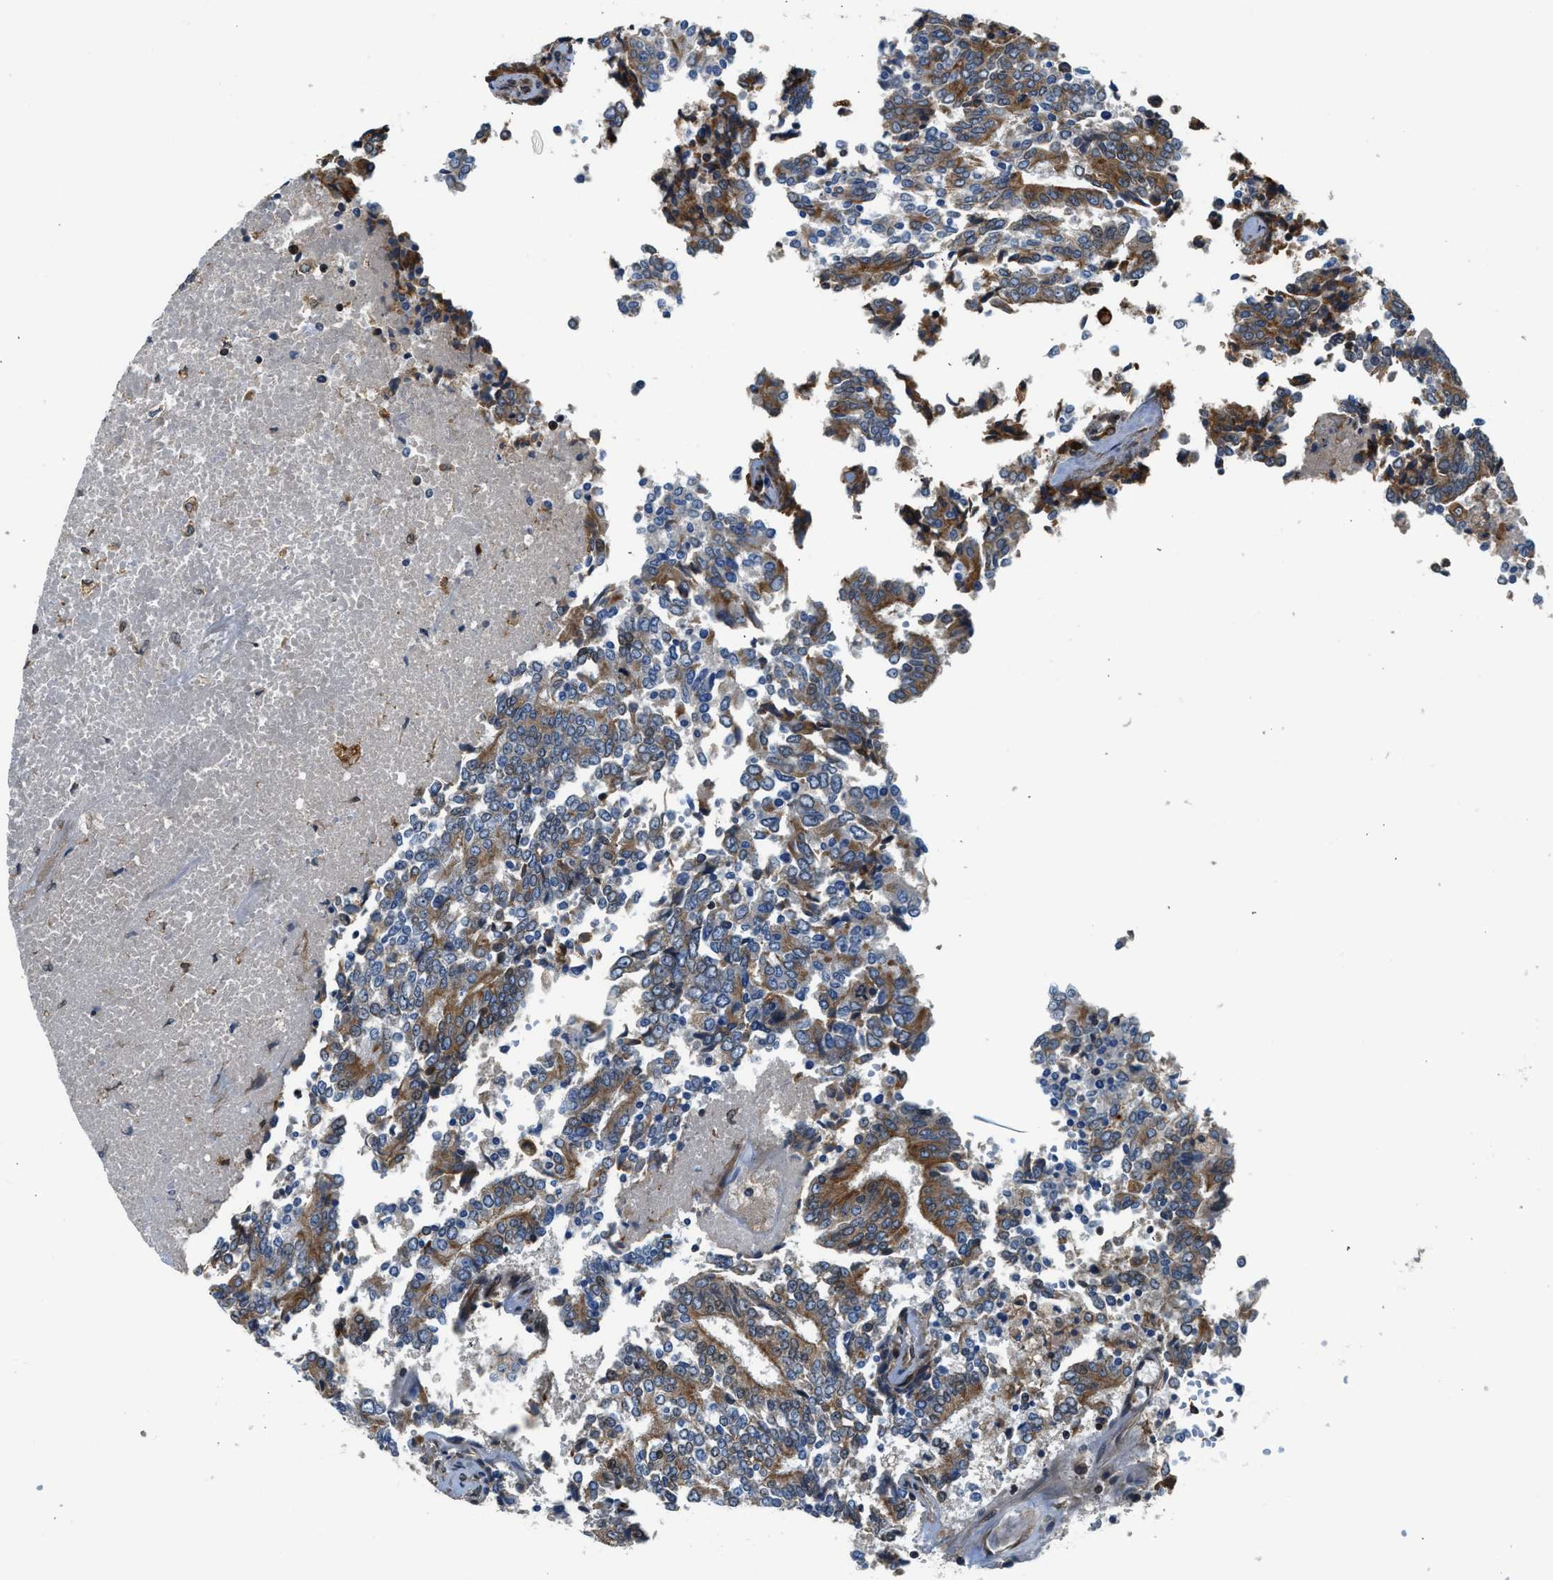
{"staining": {"intensity": "moderate", "quantity": "<25%", "location": "cytoplasmic/membranous"}, "tissue": "prostate cancer", "cell_type": "Tumor cells", "image_type": "cancer", "snomed": [{"axis": "morphology", "description": "Normal tissue, NOS"}, {"axis": "morphology", "description": "Adenocarcinoma, High grade"}, {"axis": "topography", "description": "Prostate"}, {"axis": "topography", "description": "Seminal veicle"}], "caption": "Tumor cells reveal low levels of moderate cytoplasmic/membranous expression in about <25% of cells in human prostate cancer (high-grade adenocarcinoma).", "gene": "RETREG3", "patient": {"sex": "male", "age": 55}}